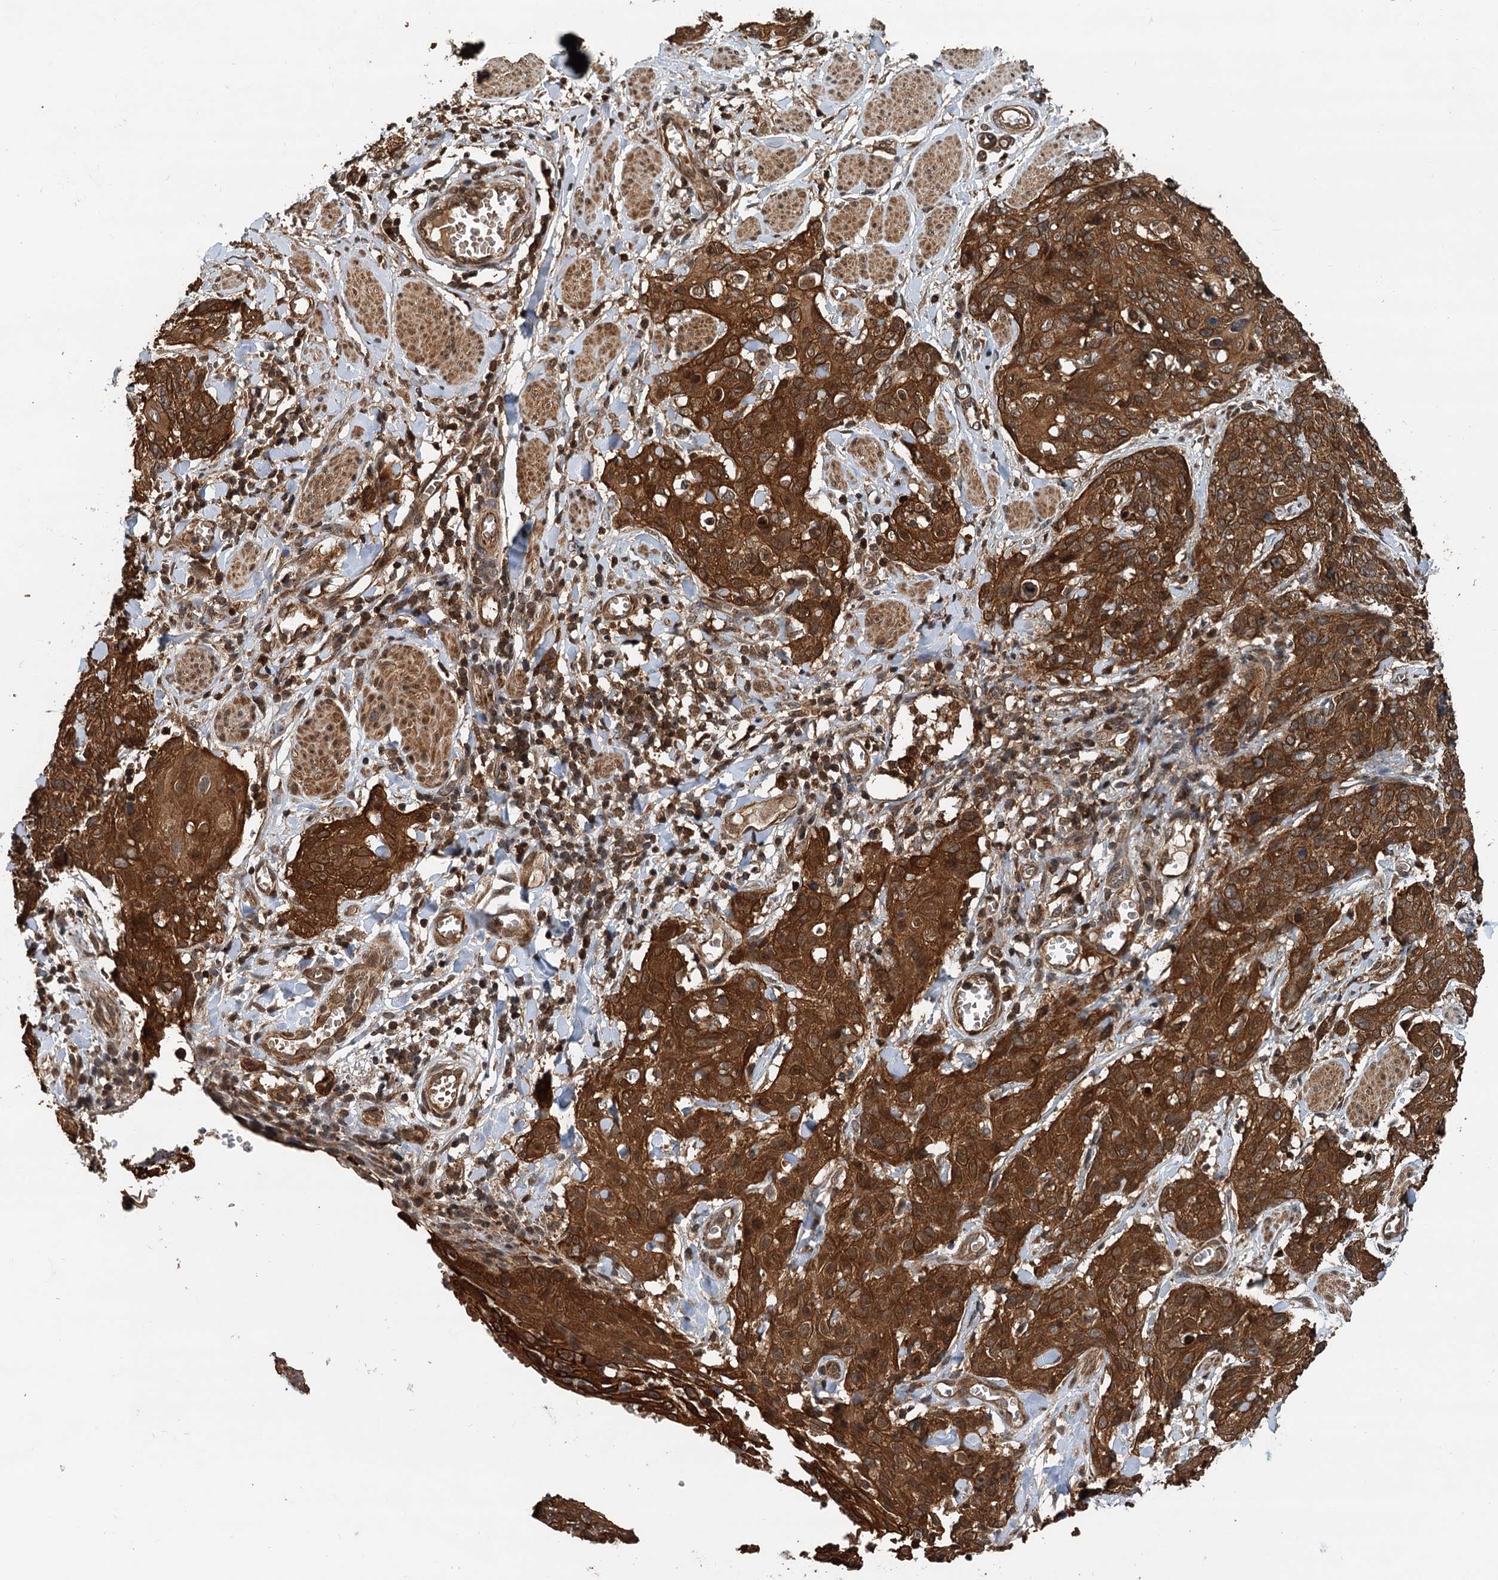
{"staining": {"intensity": "strong", "quantity": ">75%", "location": "cytoplasmic/membranous"}, "tissue": "skin cancer", "cell_type": "Tumor cells", "image_type": "cancer", "snomed": [{"axis": "morphology", "description": "Squamous cell carcinoma, NOS"}, {"axis": "topography", "description": "Skin"}, {"axis": "topography", "description": "Vulva"}], "caption": "Tumor cells display high levels of strong cytoplasmic/membranous expression in approximately >75% of cells in skin cancer.", "gene": "STUB1", "patient": {"sex": "female", "age": 85}}